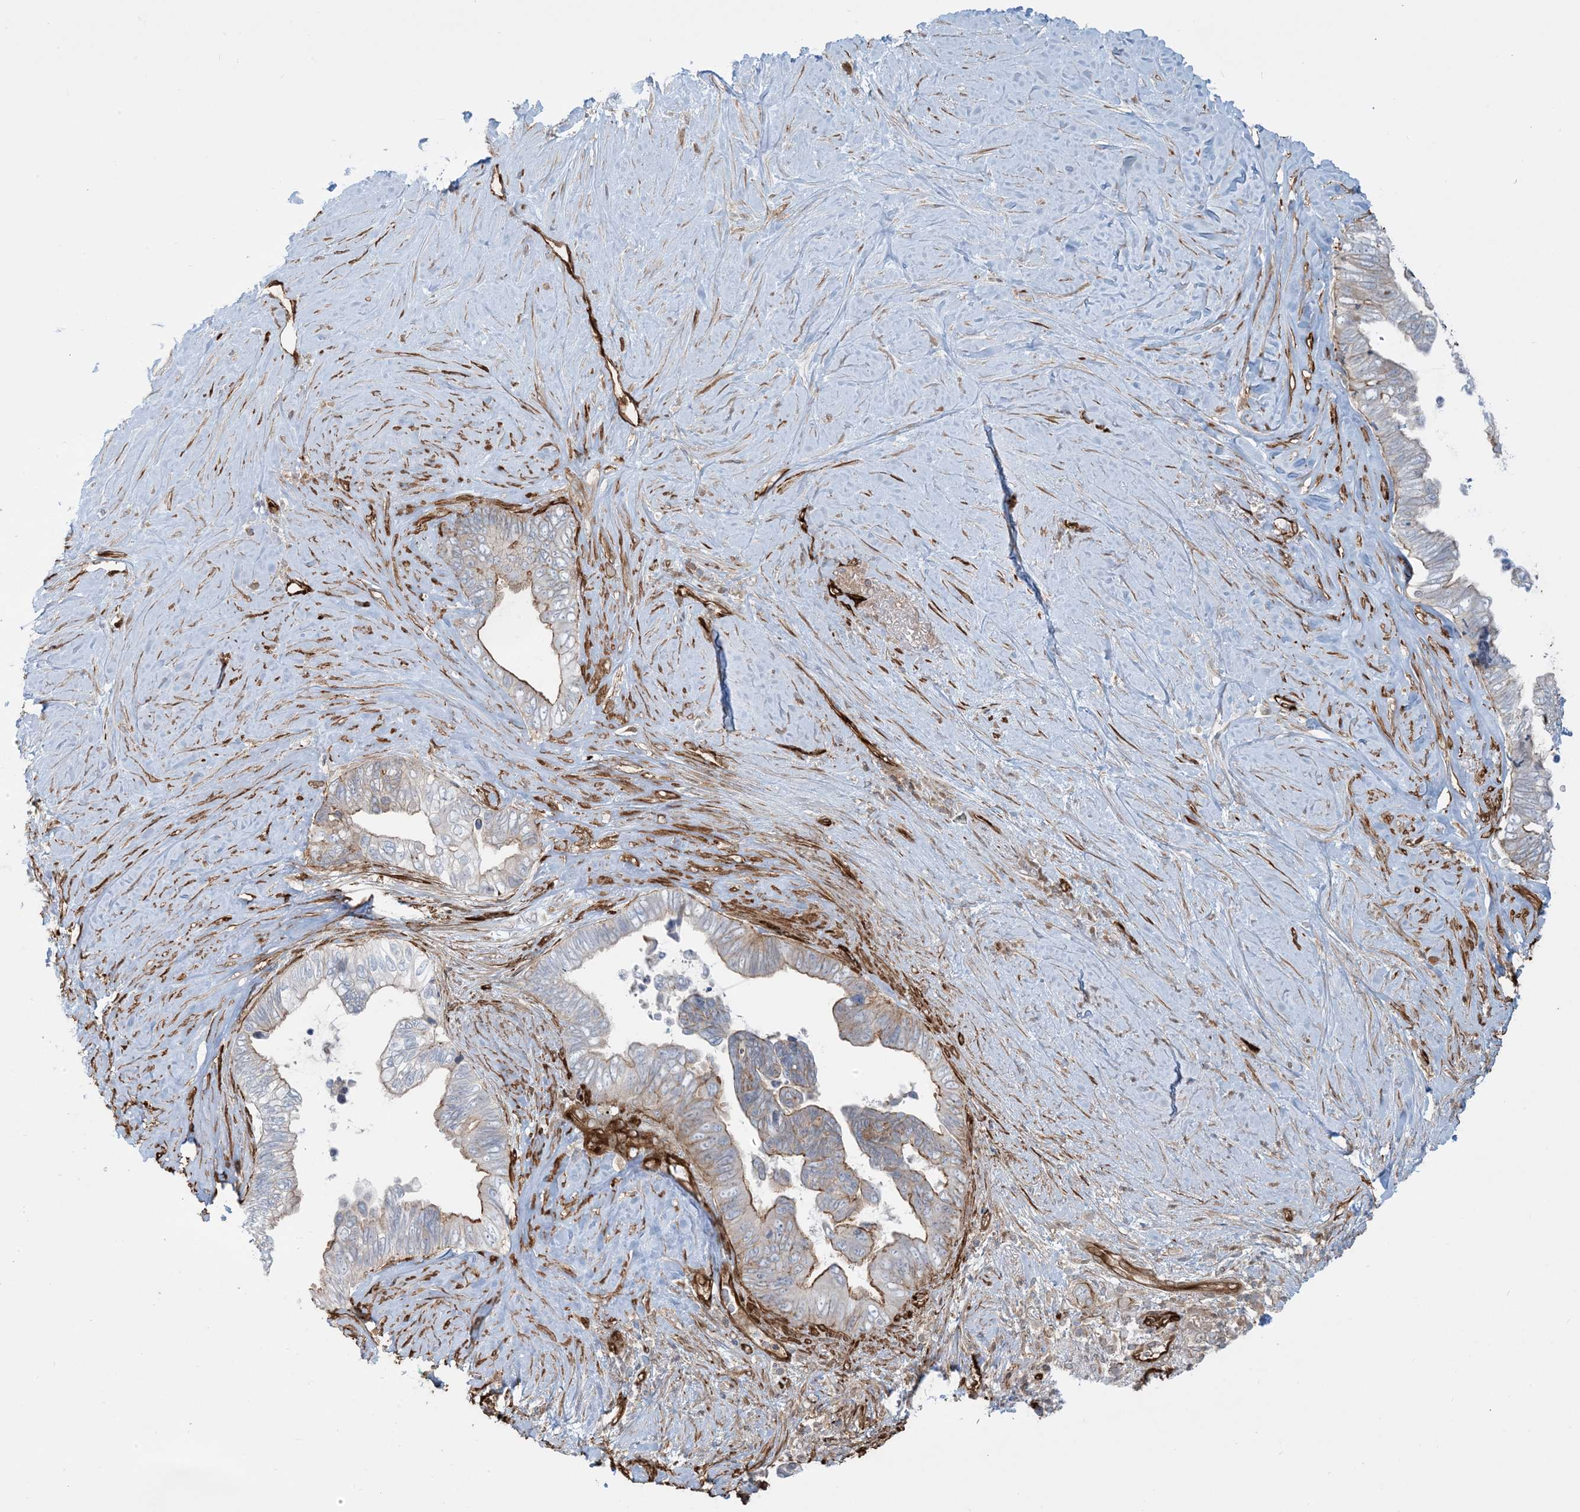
{"staining": {"intensity": "strong", "quantity": "25%-75%", "location": "cytoplasmic/membranous"}, "tissue": "pancreatic cancer", "cell_type": "Tumor cells", "image_type": "cancer", "snomed": [{"axis": "morphology", "description": "Adenocarcinoma, NOS"}, {"axis": "topography", "description": "Pancreas"}], "caption": "Pancreatic adenocarcinoma stained with DAB immunohistochemistry (IHC) shows high levels of strong cytoplasmic/membranous expression in approximately 25%-75% of tumor cells.", "gene": "PPM1F", "patient": {"sex": "female", "age": 72}}